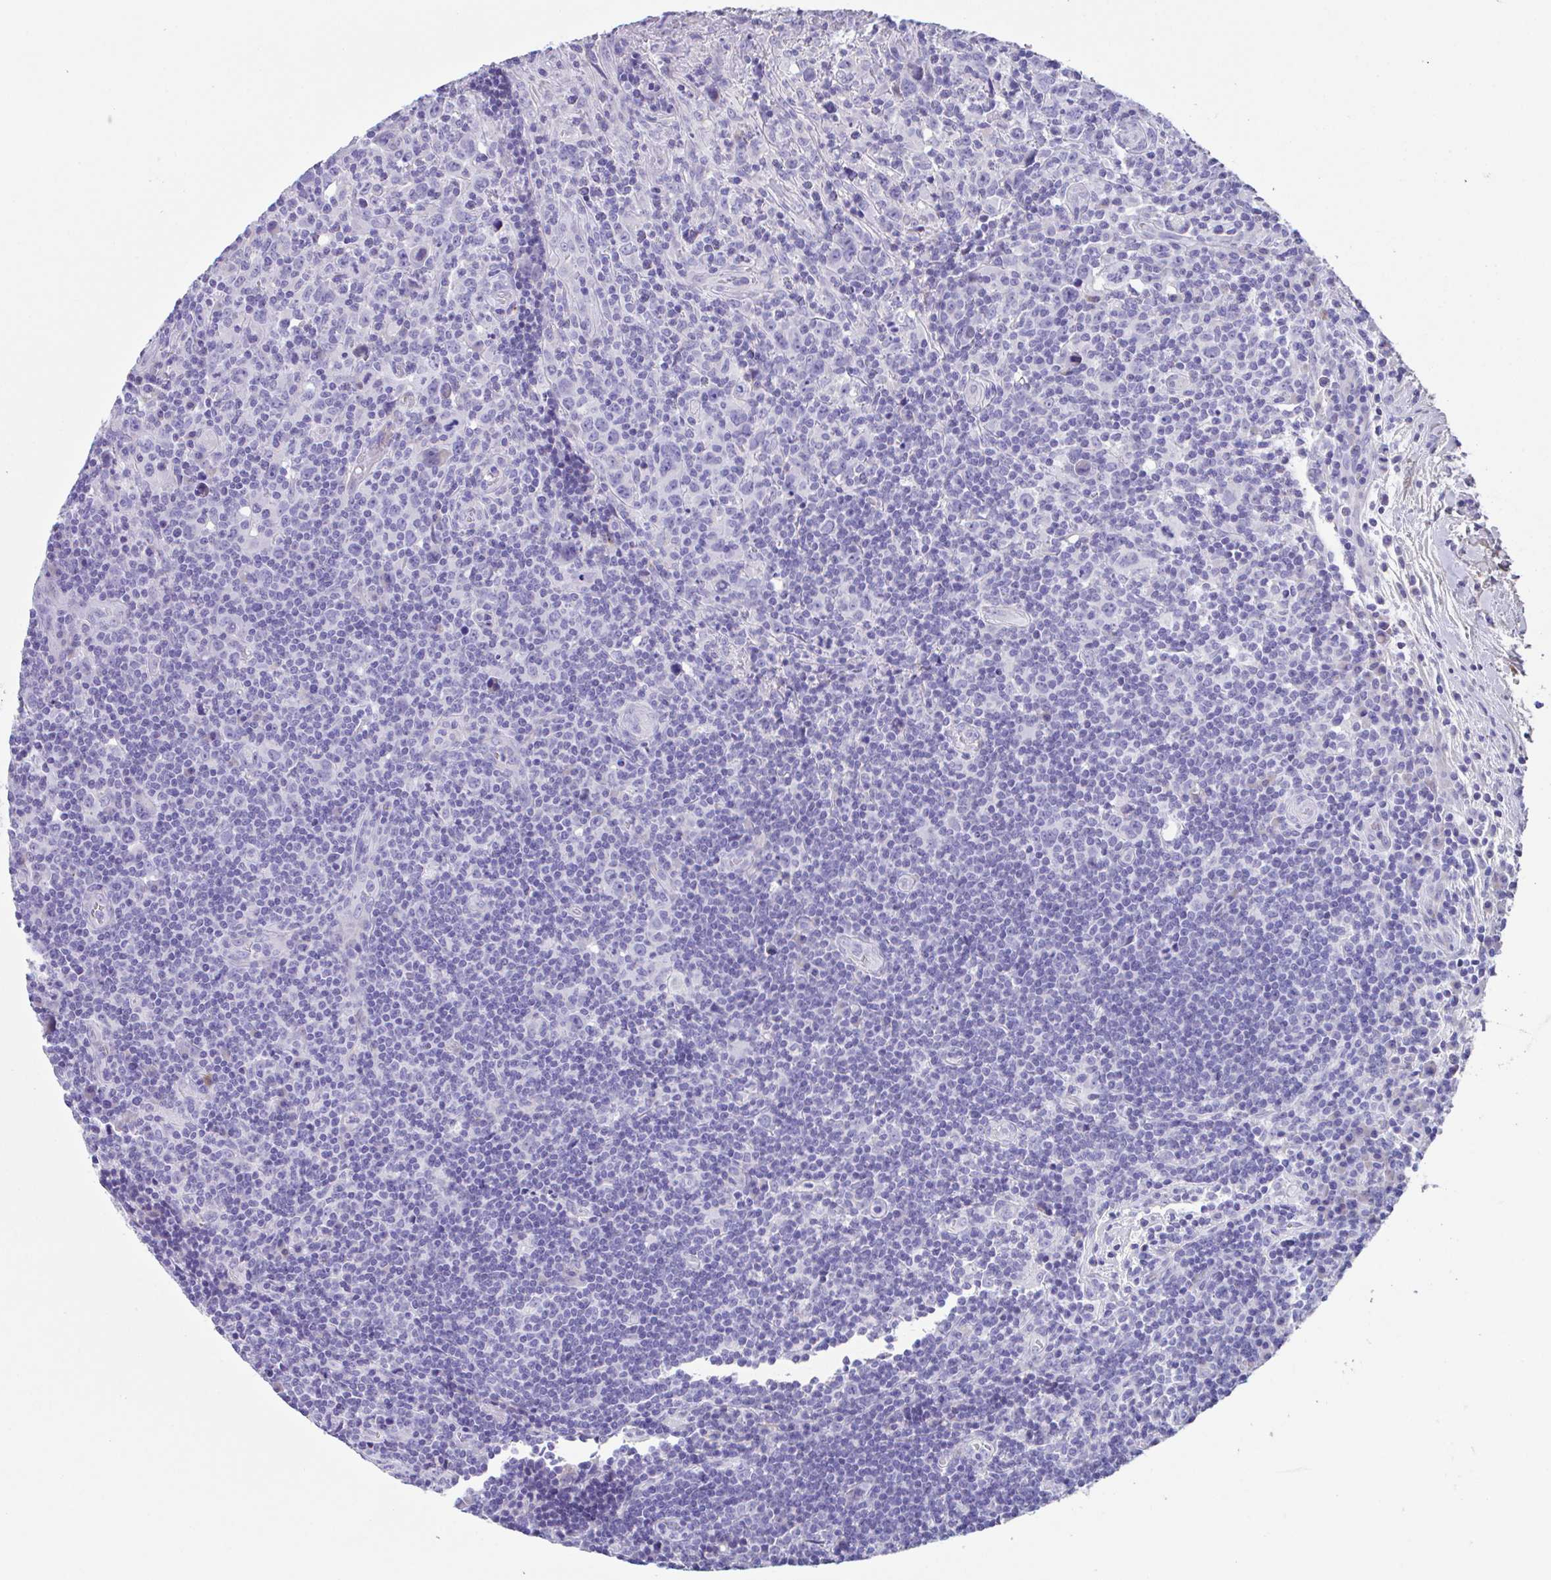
{"staining": {"intensity": "negative", "quantity": "none", "location": "none"}, "tissue": "lymphoma", "cell_type": "Tumor cells", "image_type": "cancer", "snomed": [{"axis": "morphology", "description": "Hodgkin's disease, NOS"}, {"axis": "topography", "description": "Lymph node"}], "caption": "High power microscopy histopathology image of an immunohistochemistry (IHC) photomicrograph of lymphoma, revealing no significant positivity in tumor cells.", "gene": "SLC16A6", "patient": {"sex": "female", "age": 18}}